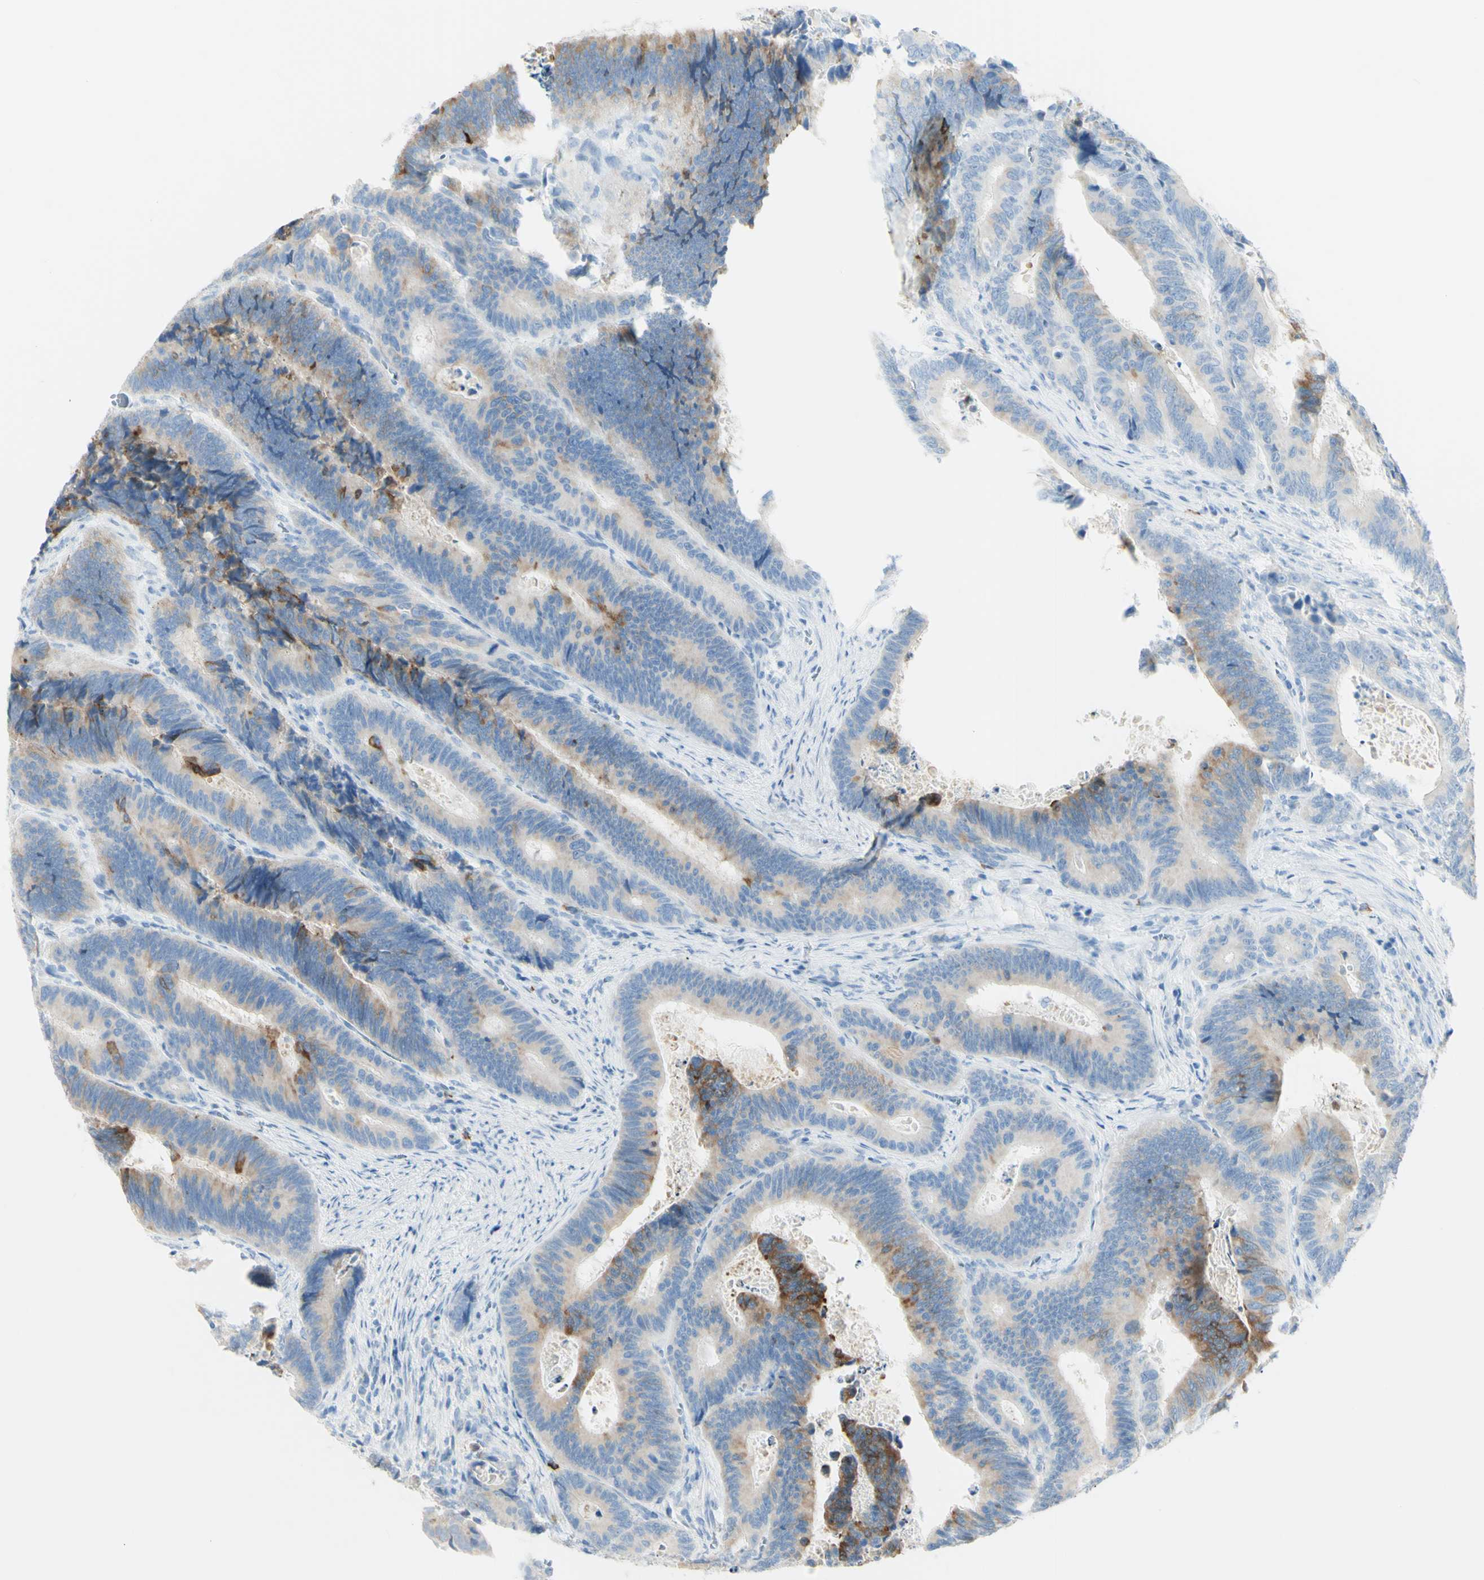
{"staining": {"intensity": "moderate", "quantity": "<25%", "location": "cytoplasmic/membranous"}, "tissue": "colorectal cancer", "cell_type": "Tumor cells", "image_type": "cancer", "snomed": [{"axis": "morphology", "description": "Inflammation, NOS"}, {"axis": "morphology", "description": "Adenocarcinoma, NOS"}, {"axis": "topography", "description": "Colon"}], "caption": "A brown stain highlights moderate cytoplasmic/membranous staining of a protein in human colorectal cancer tumor cells. The protein is stained brown, and the nuclei are stained in blue (DAB (3,3'-diaminobenzidine) IHC with brightfield microscopy, high magnification).", "gene": "LETM1", "patient": {"sex": "male", "age": 72}}